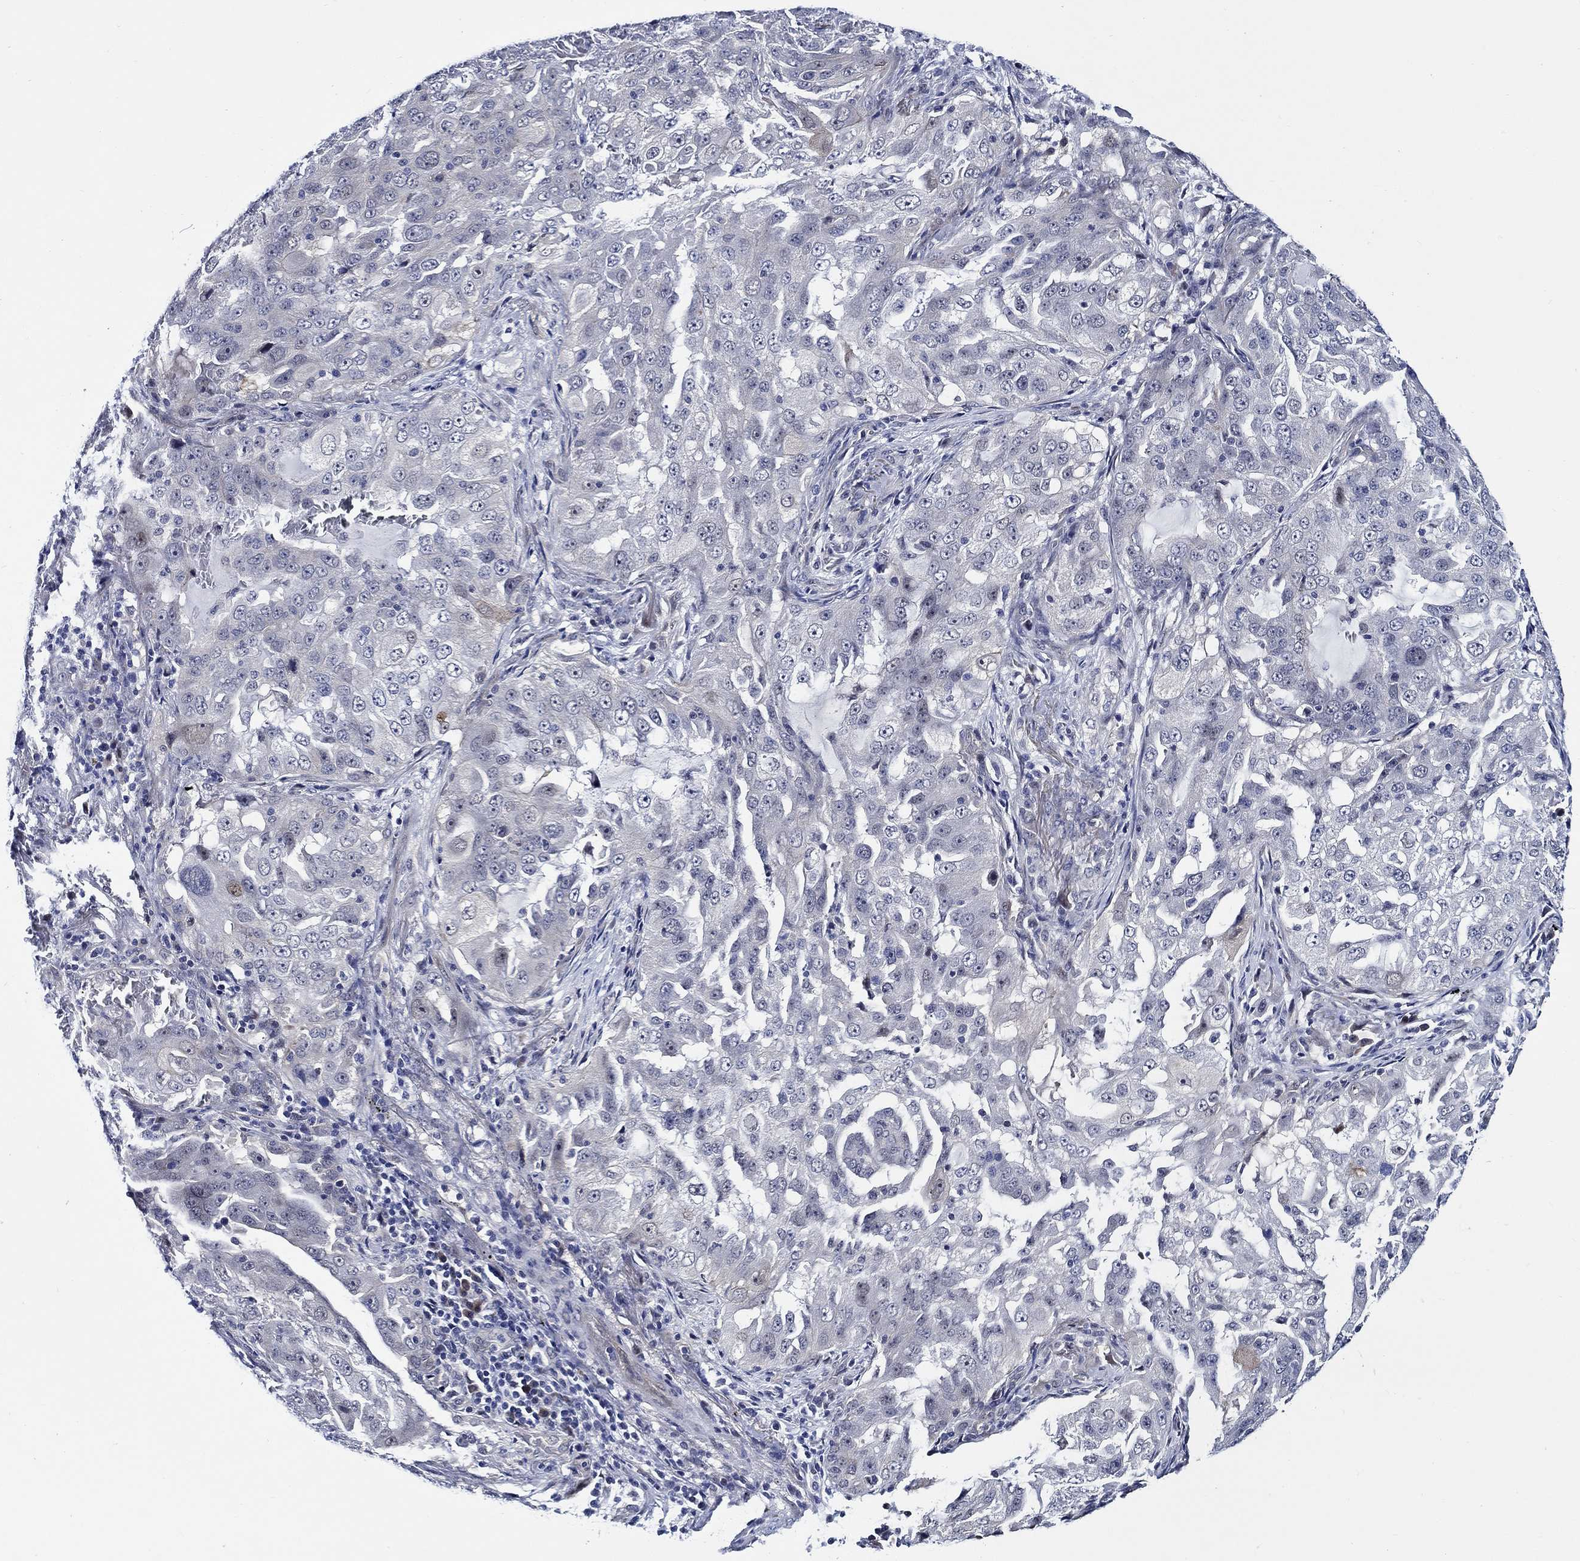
{"staining": {"intensity": "negative", "quantity": "none", "location": "none"}, "tissue": "lung cancer", "cell_type": "Tumor cells", "image_type": "cancer", "snomed": [{"axis": "morphology", "description": "Adenocarcinoma, NOS"}, {"axis": "topography", "description": "Lung"}], "caption": "High power microscopy micrograph of an IHC image of lung cancer, revealing no significant positivity in tumor cells. Nuclei are stained in blue.", "gene": "C8orf48", "patient": {"sex": "female", "age": 61}}